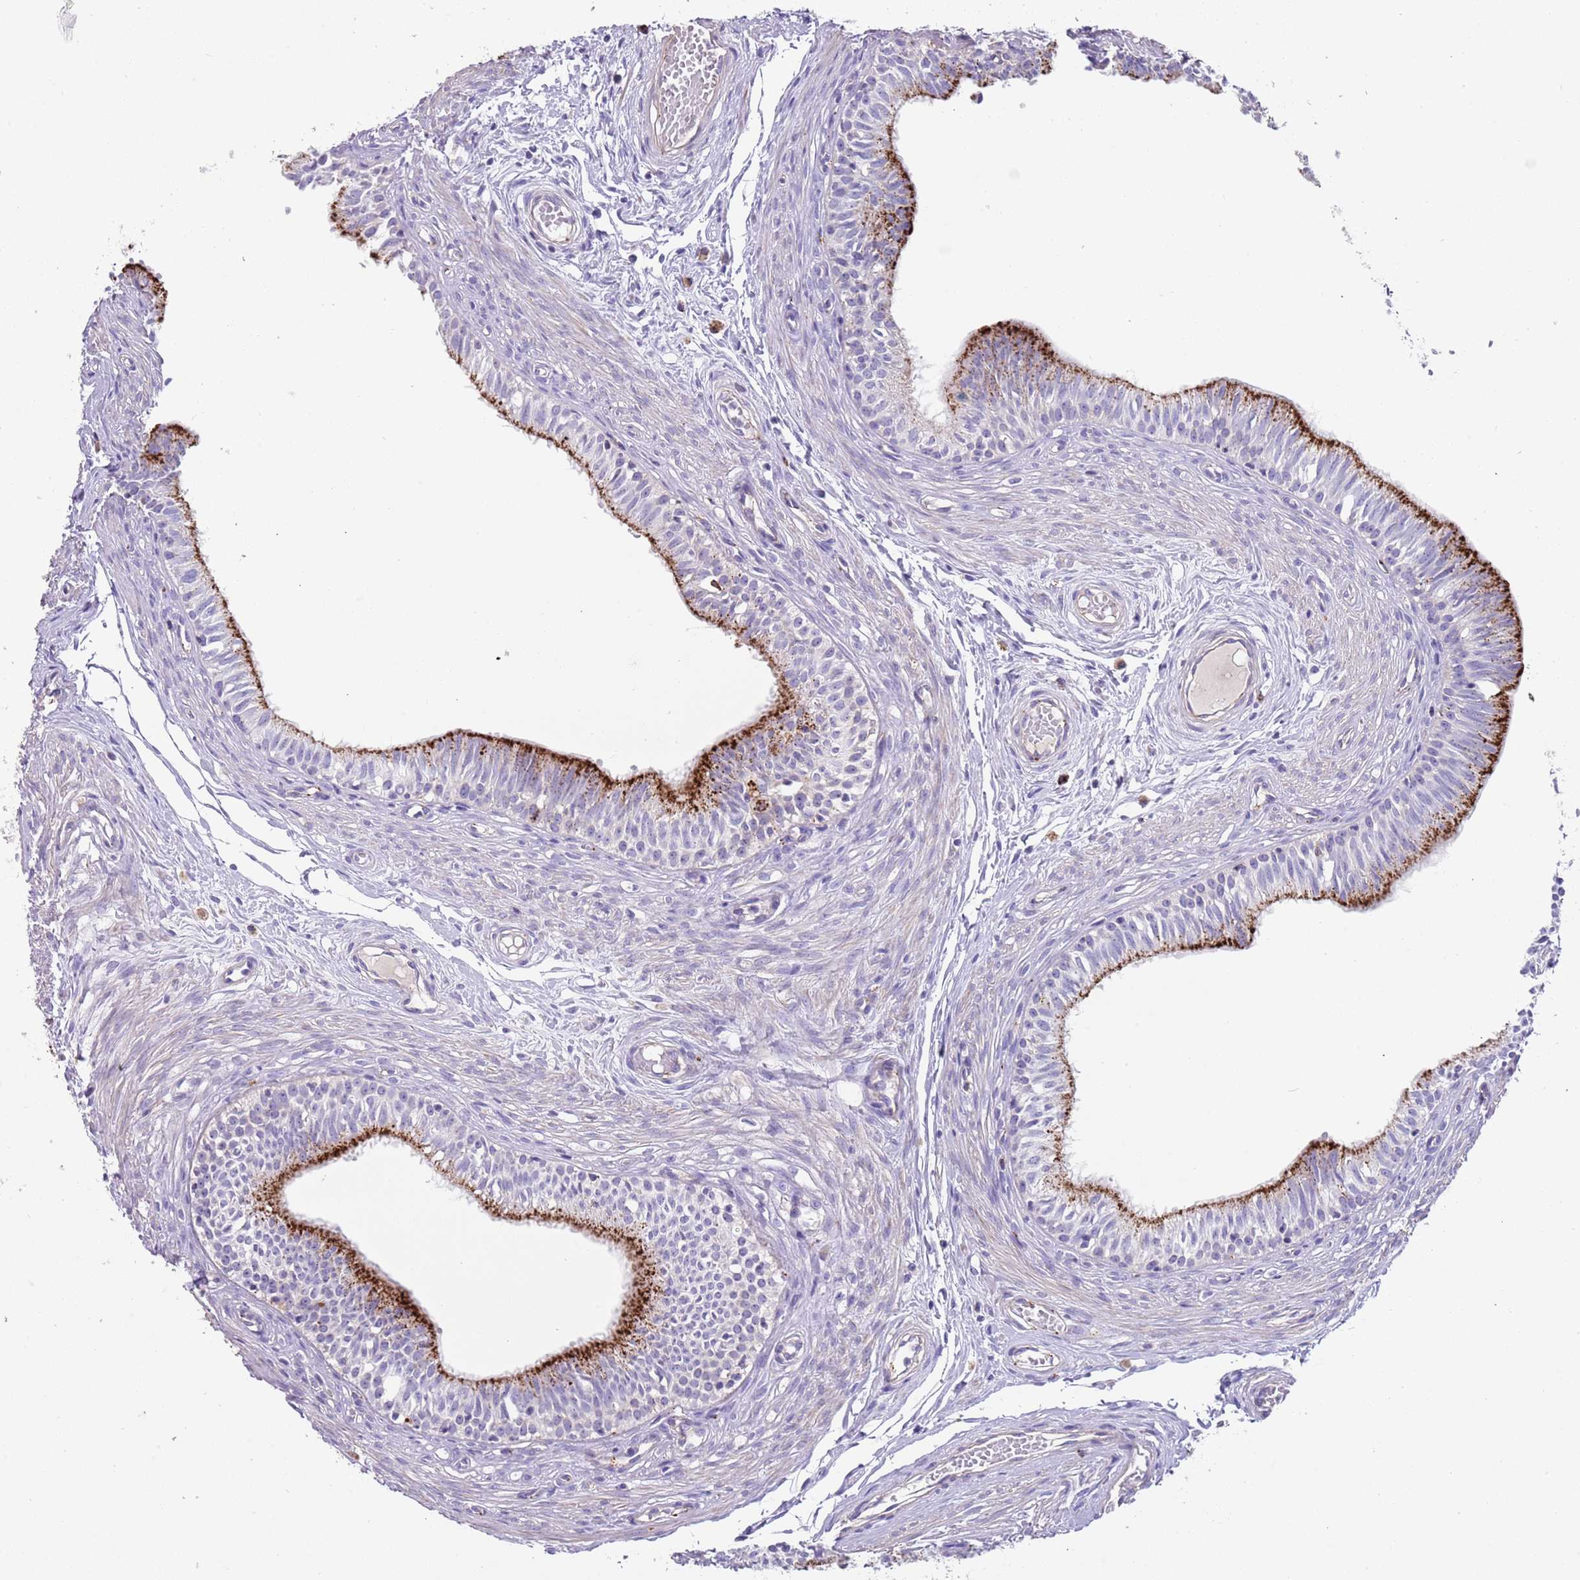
{"staining": {"intensity": "strong", "quantity": "25%-75%", "location": "cytoplasmic/membranous"}, "tissue": "epididymis", "cell_type": "Glandular cells", "image_type": "normal", "snomed": [{"axis": "morphology", "description": "Normal tissue, NOS"}, {"axis": "topography", "description": "Epididymis, spermatic cord, NOS"}], "caption": "Unremarkable epididymis shows strong cytoplasmic/membranous positivity in approximately 25%-75% of glandular cells, visualized by immunohistochemistry.", "gene": "LRRN3", "patient": {"sex": "male", "age": 22}}